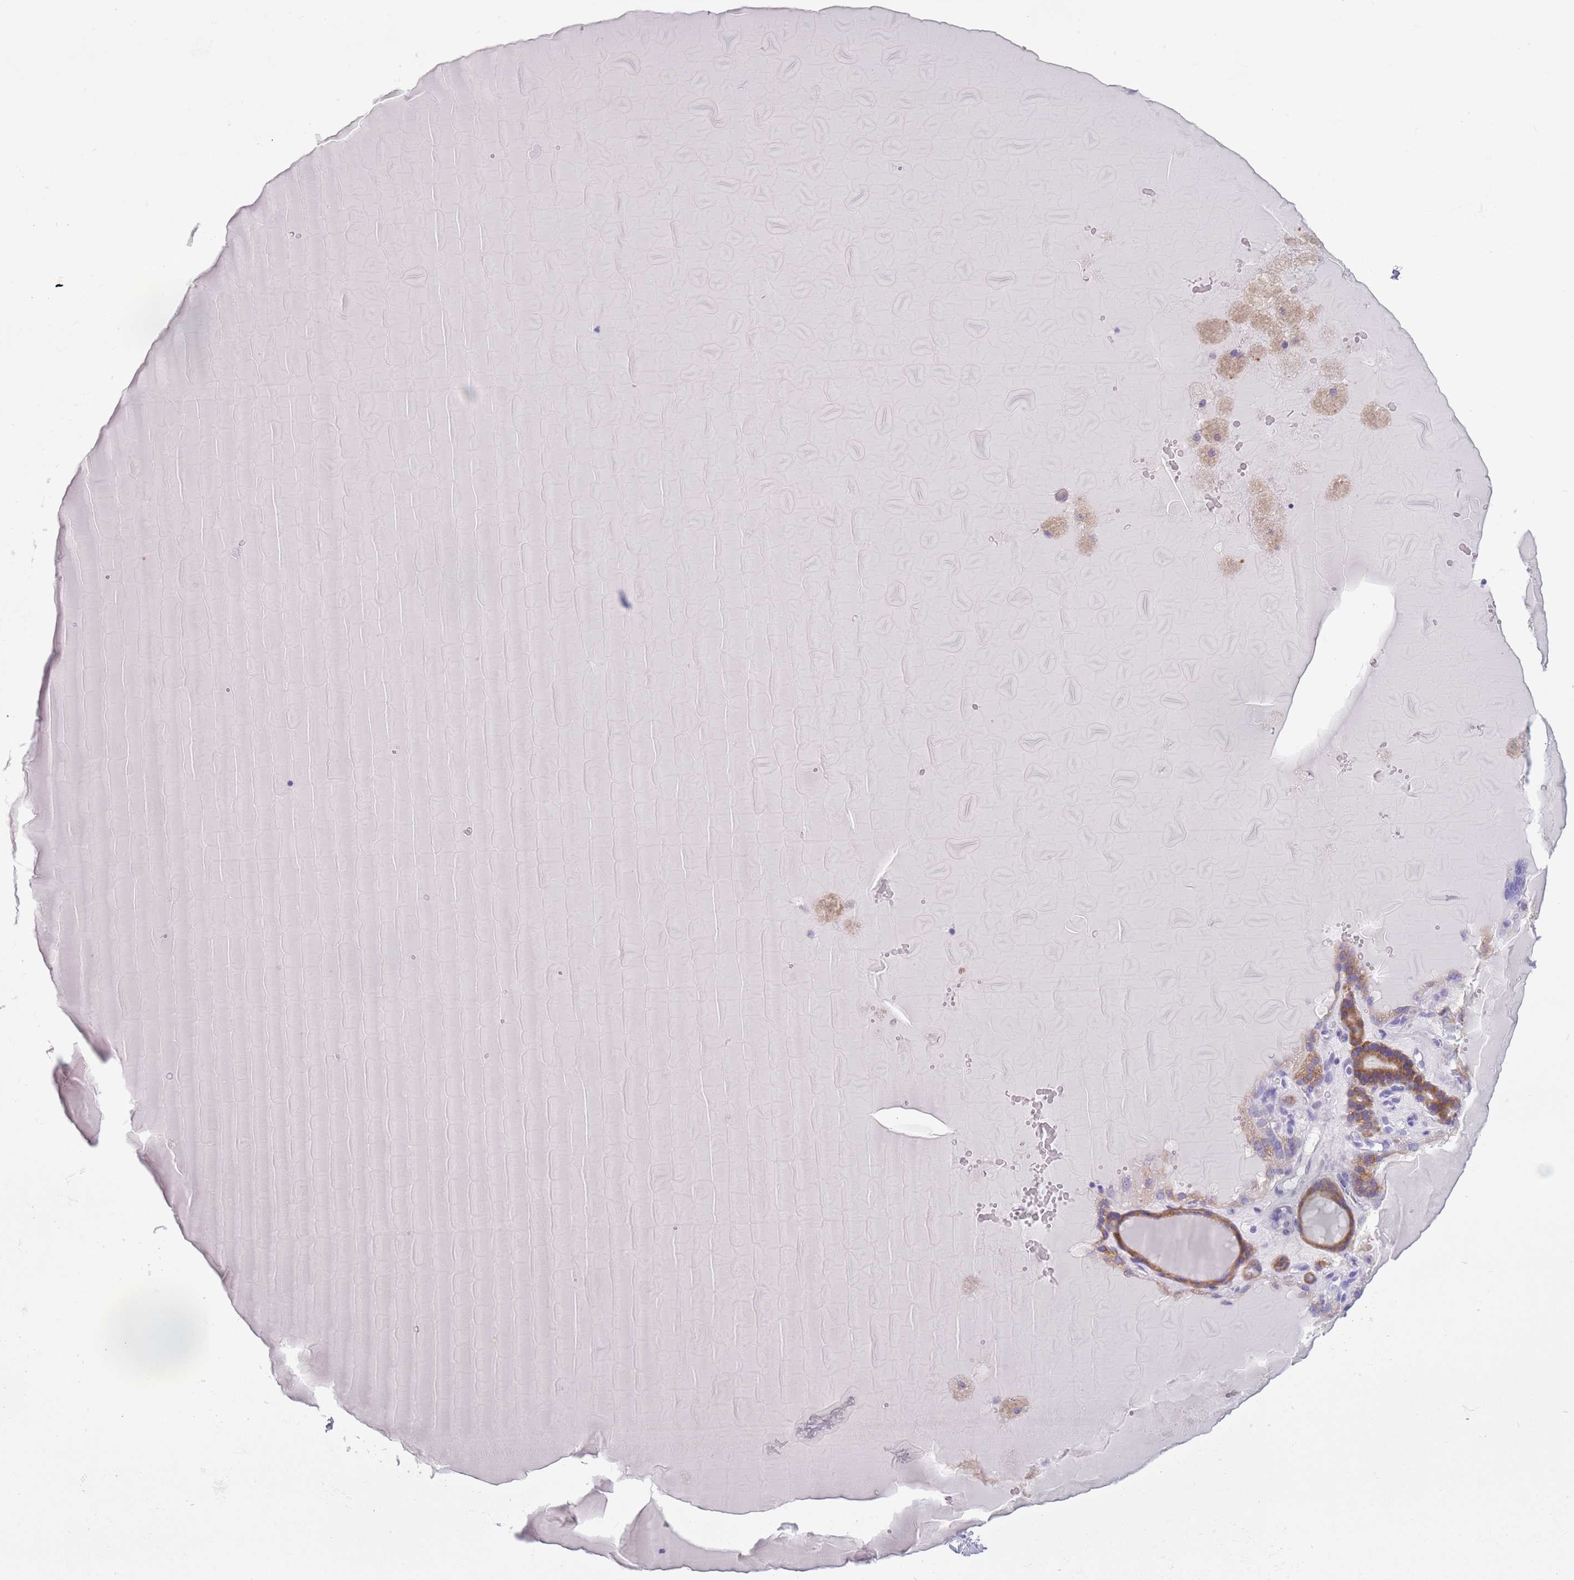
{"staining": {"intensity": "moderate", "quantity": ">75%", "location": "cytoplasmic/membranous"}, "tissue": "thyroid gland", "cell_type": "Glandular cells", "image_type": "normal", "snomed": [{"axis": "morphology", "description": "Normal tissue, NOS"}, {"axis": "topography", "description": "Thyroid gland"}], "caption": "Human thyroid gland stained for a protein (brown) demonstrates moderate cytoplasmic/membranous positive expression in approximately >75% of glandular cells.", "gene": "HYOU1", "patient": {"sex": "female", "age": 22}}